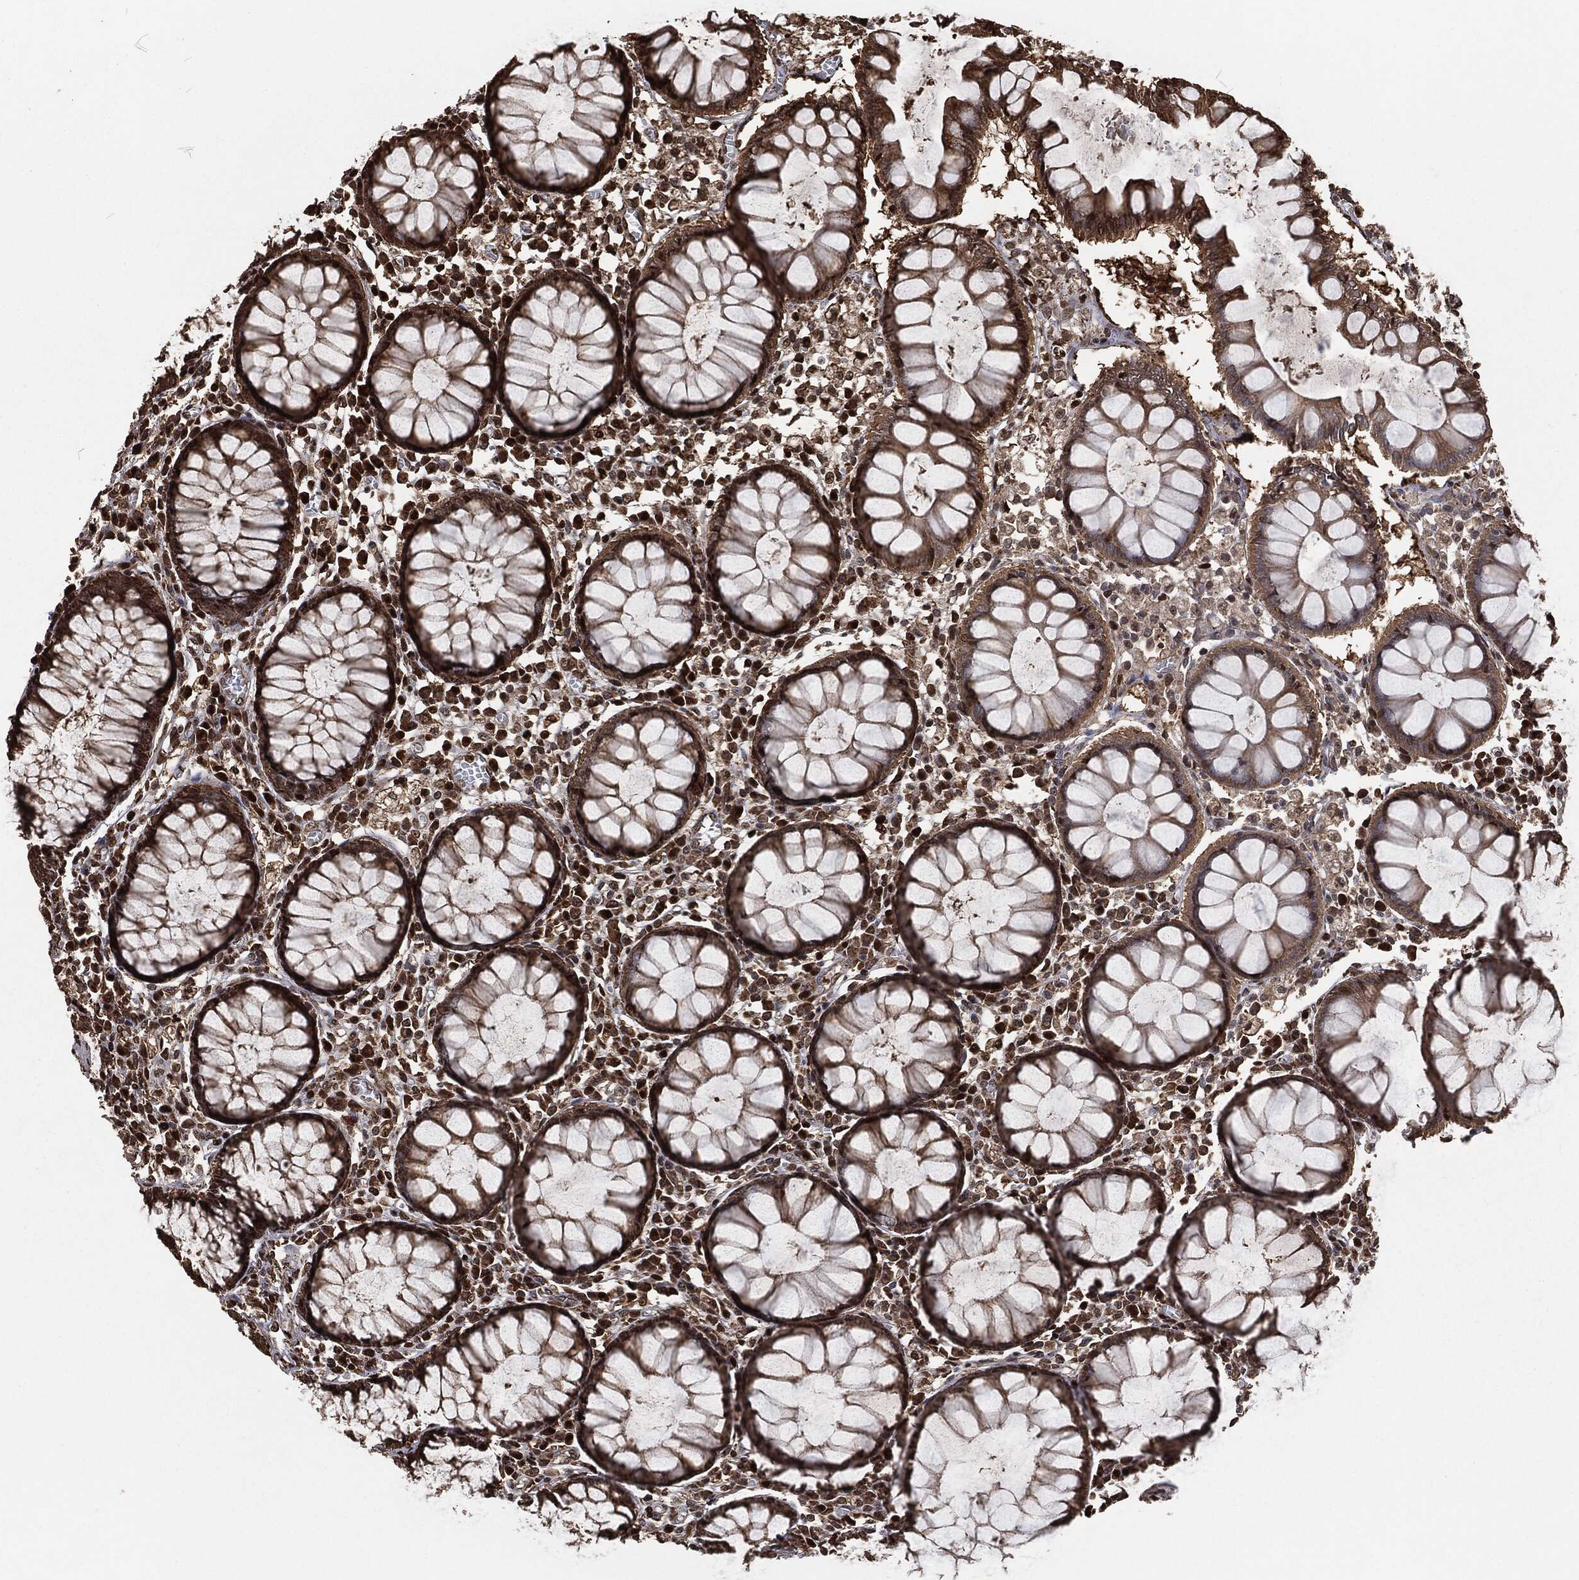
{"staining": {"intensity": "strong", "quantity": ">75%", "location": "nuclear"}, "tissue": "colon", "cell_type": "Endothelial cells", "image_type": "normal", "snomed": [{"axis": "morphology", "description": "Normal tissue, NOS"}, {"axis": "topography", "description": "Colon"}], "caption": "Immunohistochemical staining of unremarkable colon demonstrates >75% levels of strong nuclear protein staining in about >75% of endothelial cells. The staining was performed using DAB (3,3'-diaminobenzidine) to visualize the protein expression in brown, while the nuclei were stained in blue with hematoxylin (Magnification: 20x).", "gene": "SNAI1", "patient": {"sex": "male", "age": 65}}